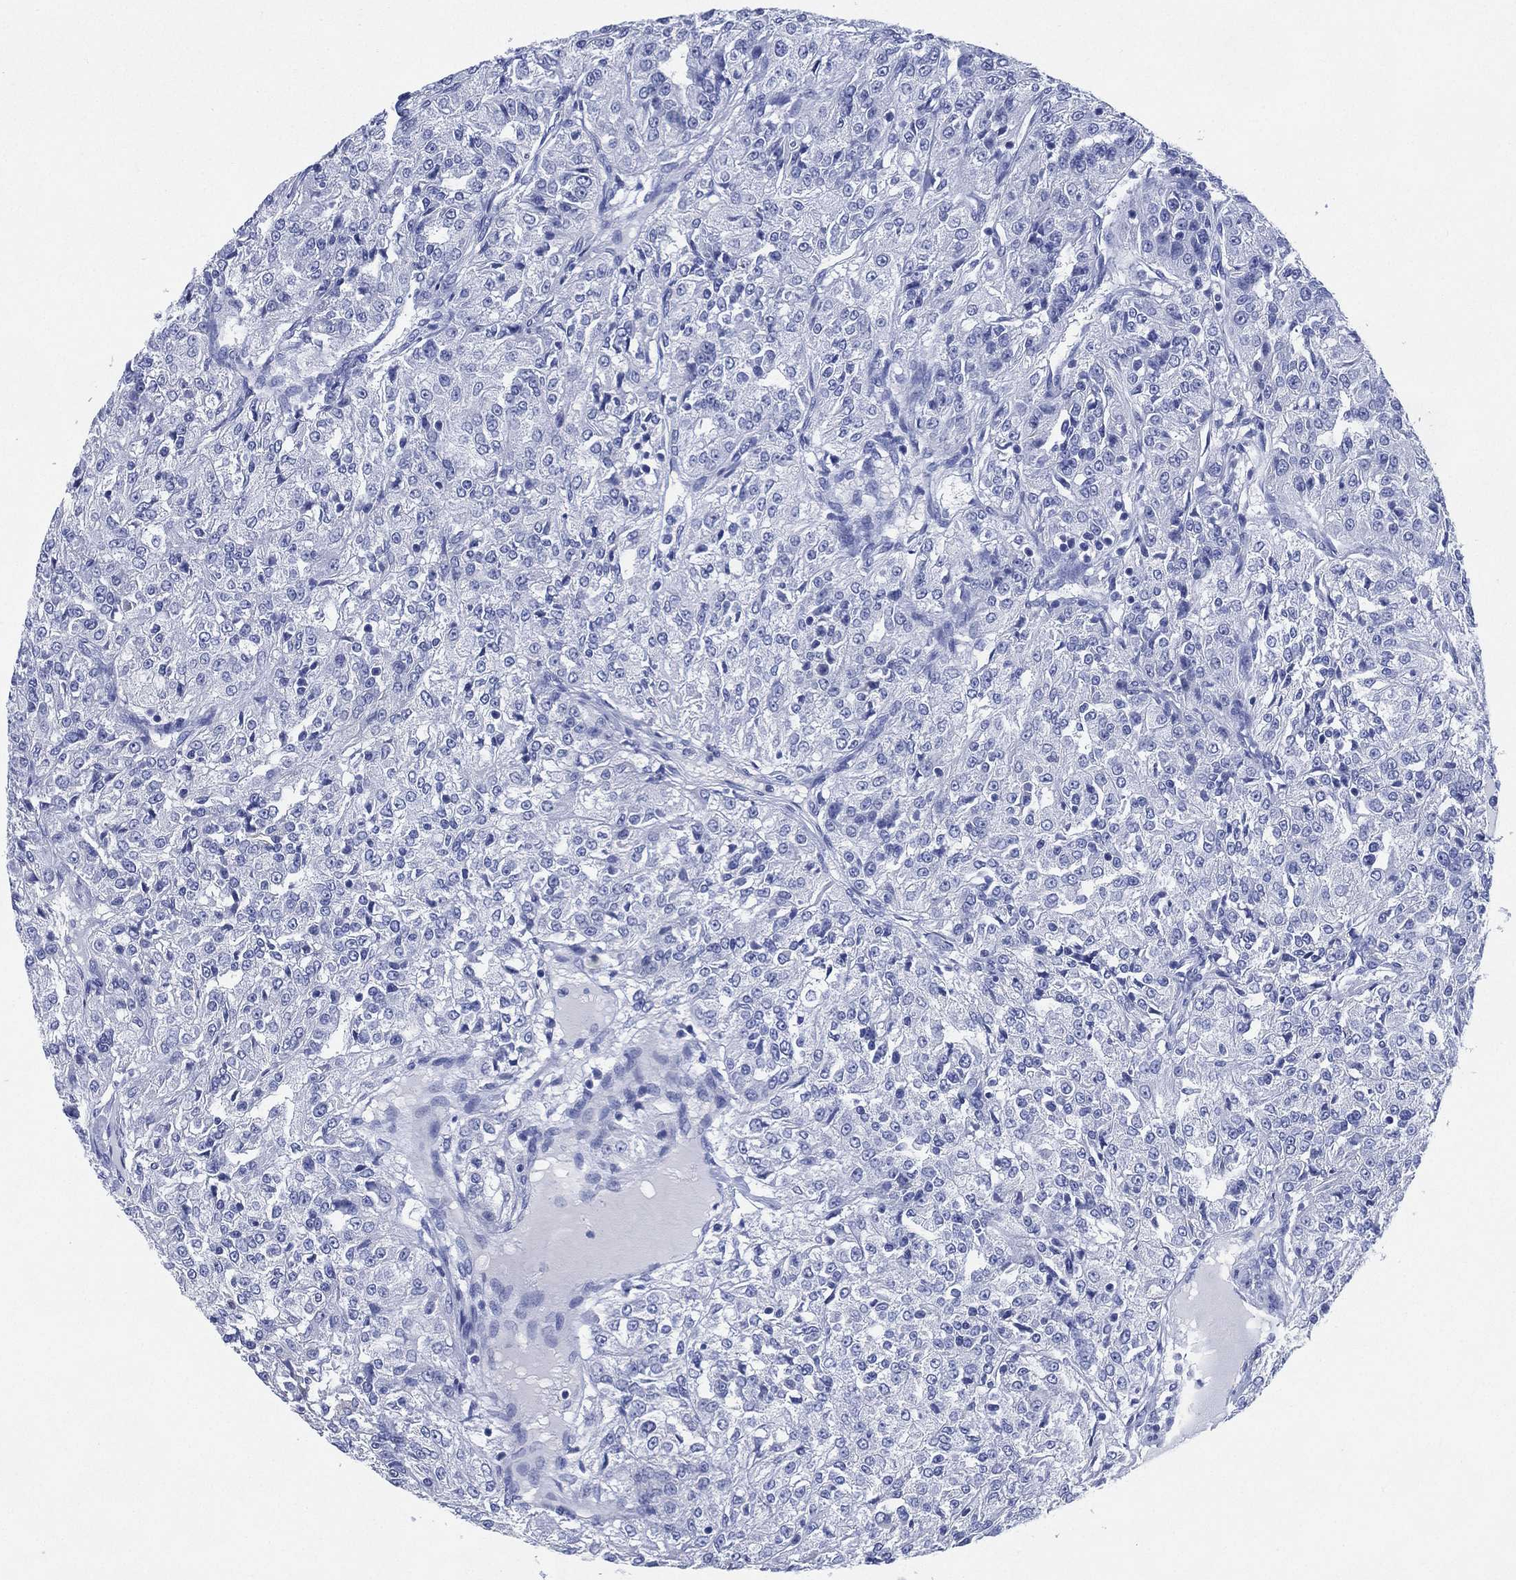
{"staining": {"intensity": "negative", "quantity": "none", "location": "none"}, "tissue": "renal cancer", "cell_type": "Tumor cells", "image_type": "cancer", "snomed": [{"axis": "morphology", "description": "Adenocarcinoma, NOS"}, {"axis": "topography", "description": "Kidney"}], "caption": "DAB immunohistochemical staining of human renal adenocarcinoma shows no significant positivity in tumor cells.", "gene": "SIGLECL1", "patient": {"sex": "female", "age": 63}}